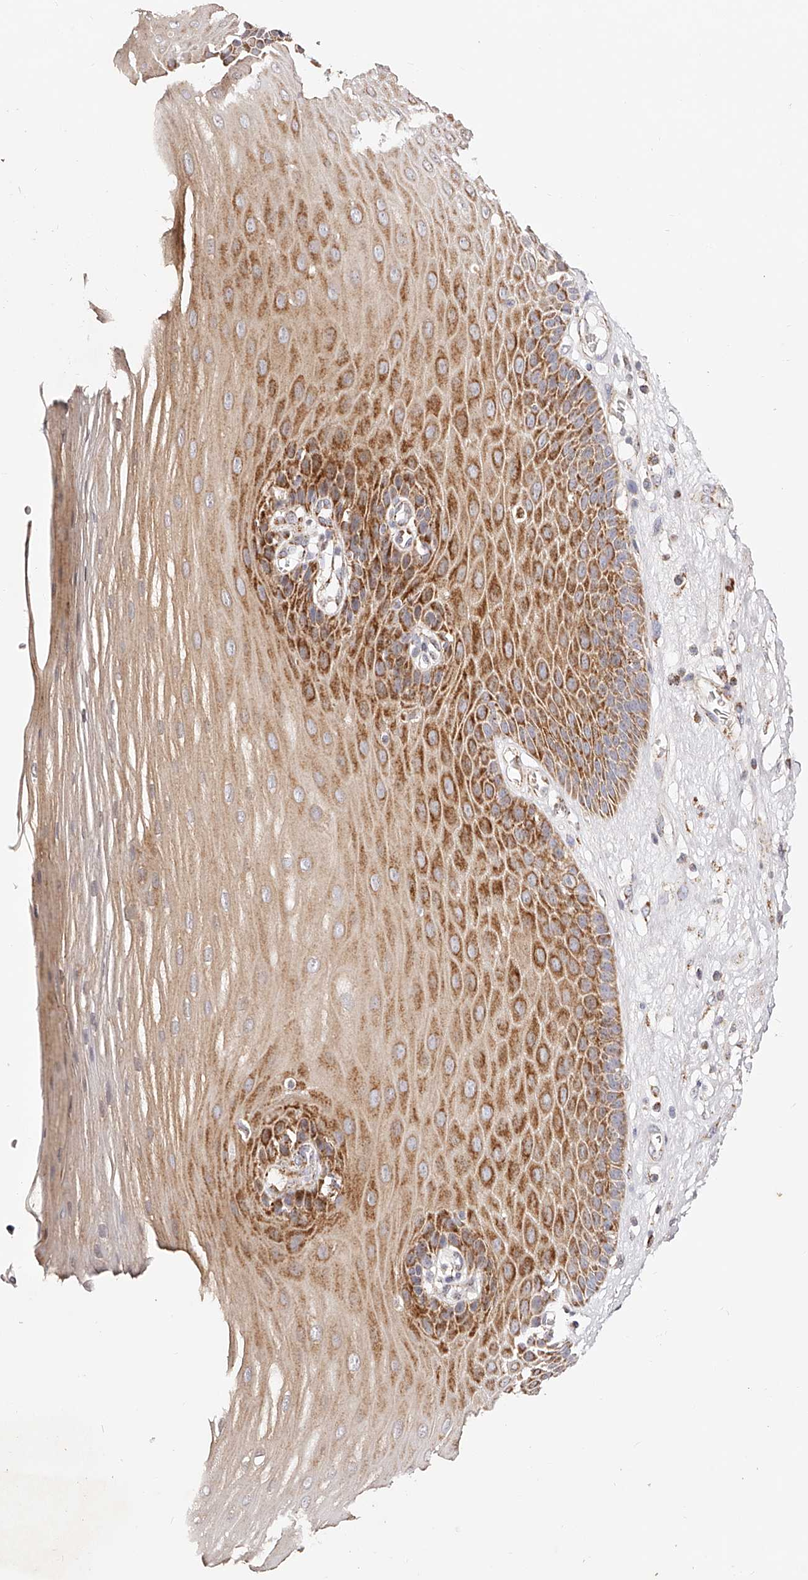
{"staining": {"intensity": "strong", "quantity": "25%-75%", "location": "cytoplasmic/membranous"}, "tissue": "esophagus", "cell_type": "Squamous epithelial cells", "image_type": "normal", "snomed": [{"axis": "morphology", "description": "Normal tissue, NOS"}, {"axis": "topography", "description": "Esophagus"}], "caption": "Normal esophagus exhibits strong cytoplasmic/membranous positivity in approximately 25%-75% of squamous epithelial cells, visualized by immunohistochemistry. Using DAB (3,3'-diaminobenzidine) (brown) and hematoxylin (blue) stains, captured at high magnification using brightfield microscopy.", "gene": "NDUFV3", "patient": {"sex": "male", "age": 62}}